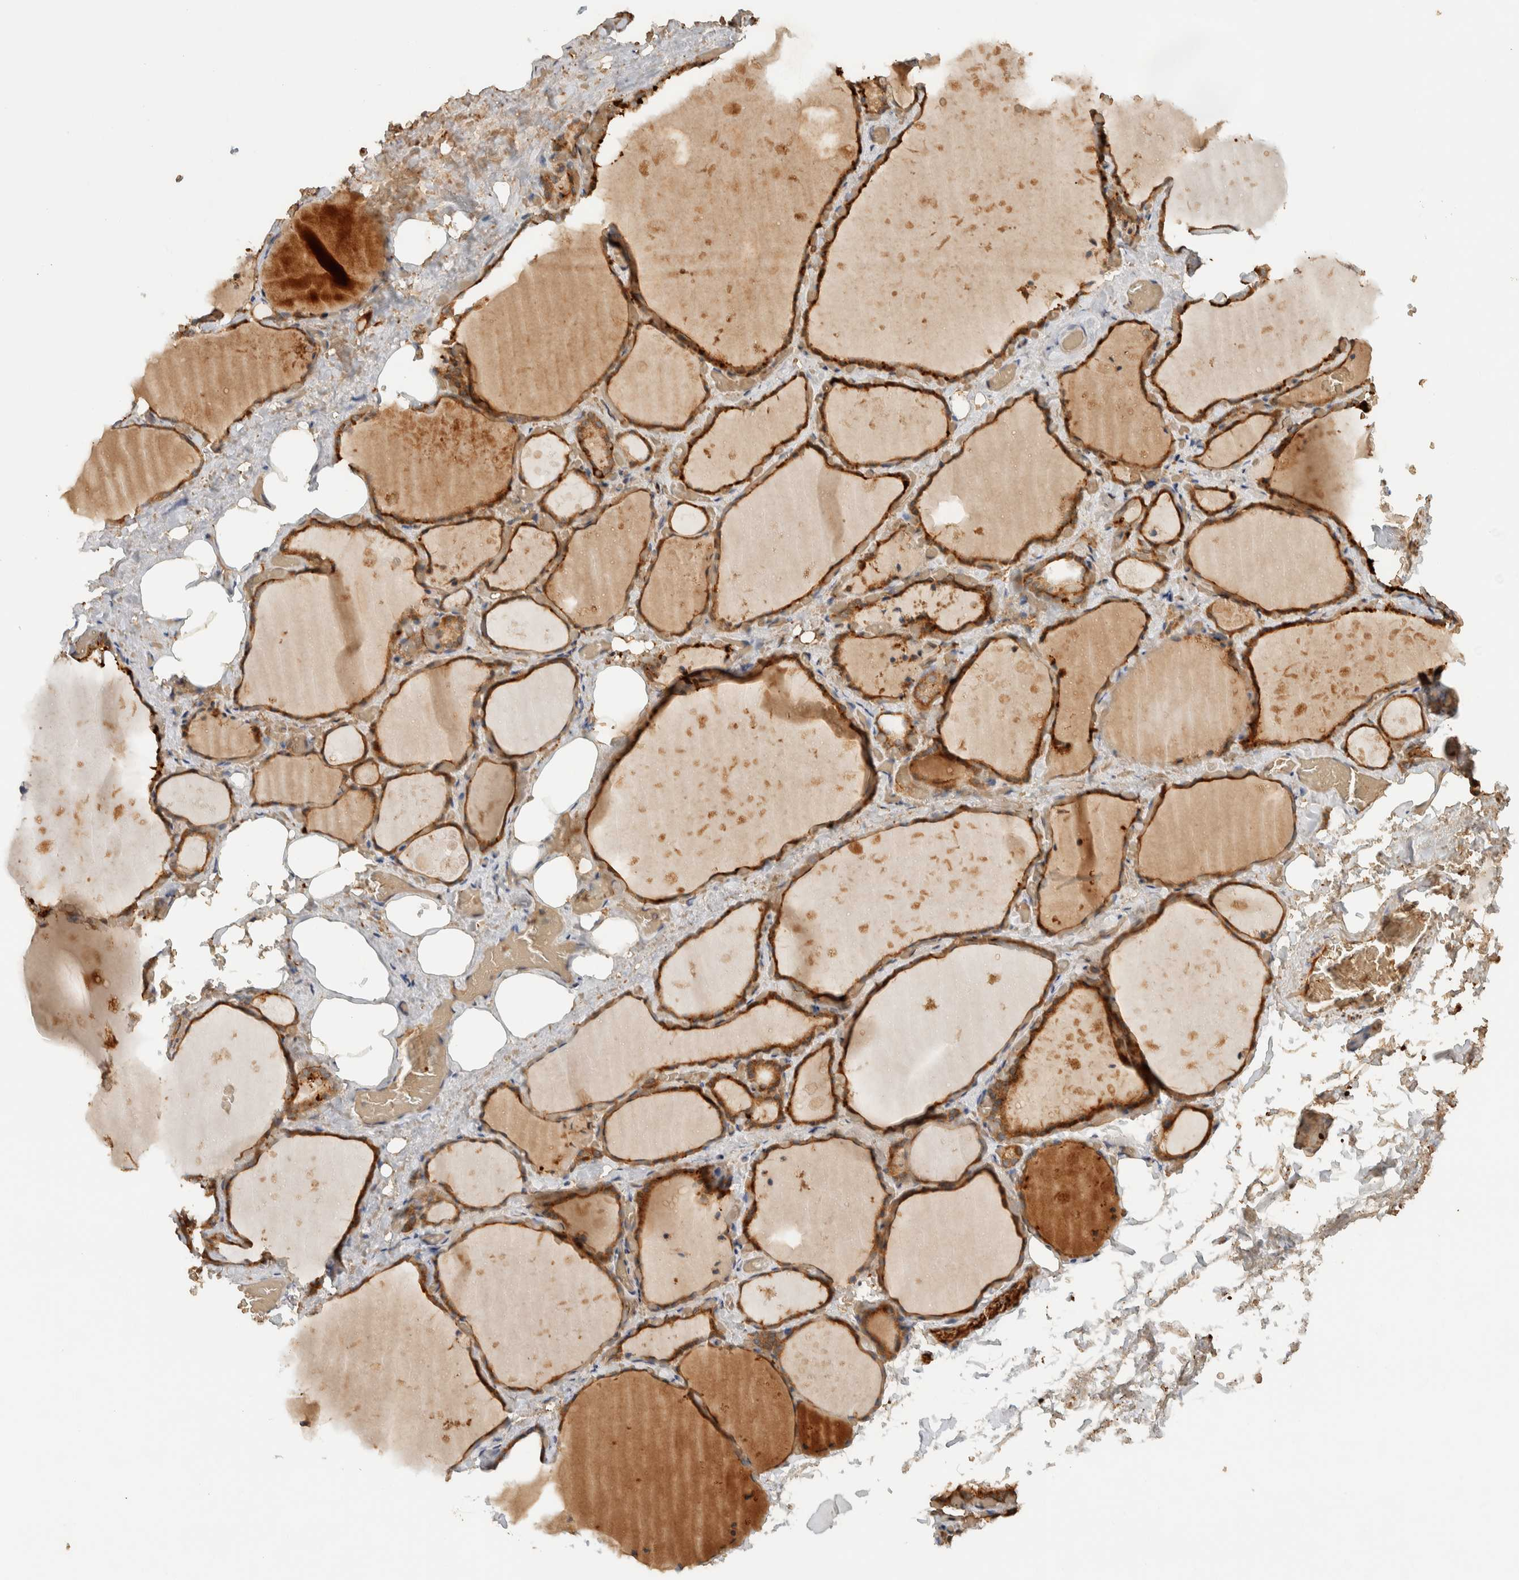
{"staining": {"intensity": "strong", "quantity": ">75%", "location": "cytoplasmic/membranous"}, "tissue": "thyroid gland", "cell_type": "Glandular cells", "image_type": "normal", "snomed": [{"axis": "morphology", "description": "Normal tissue, NOS"}, {"axis": "topography", "description": "Thyroid gland"}], "caption": "High-magnification brightfield microscopy of benign thyroid gland stained with DAB (brown) and counterstained with hematoxylin (blue). glandular cells exhibit strong cytoplasmic/membranous positivity is present in approximately>75% of cells.", "gene": "TTI2", "patient": {"sex": "male", "age": 61}}